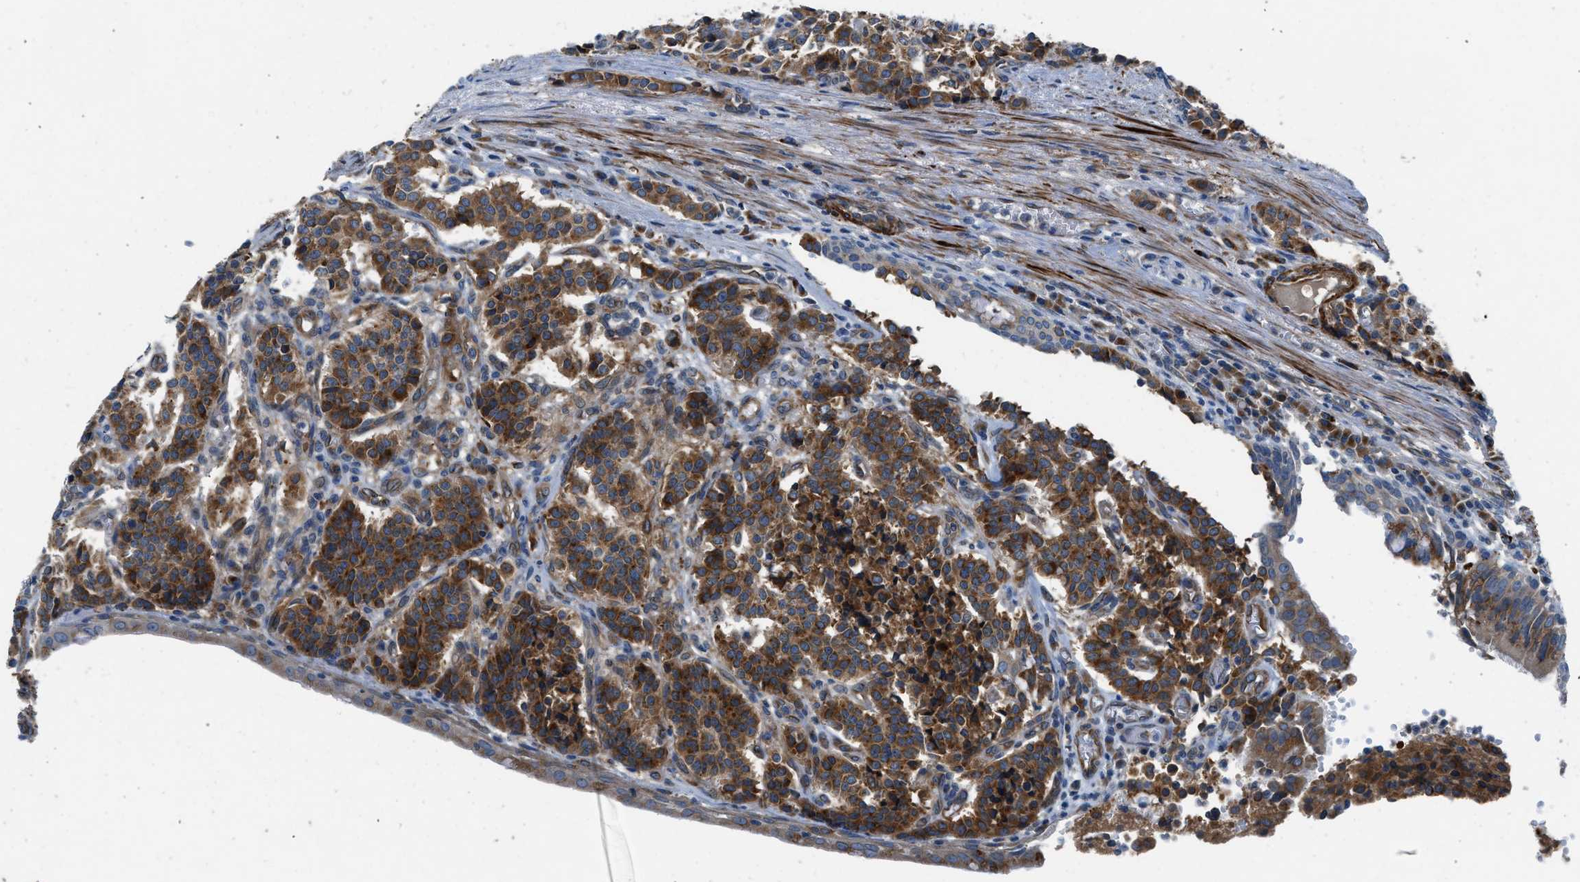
{"staining": {"intensity": "strong", "quantity": ">75%", "location": "cytoplasmic/membranous"}, "tissue": "carcinoid", "cell_type": "Tumor cells", "image_type": "cancer", "snomed": [{"axis": "morphology", "description": "Carcinoid, malignant, NOS"}, {"axis": "topography", "description": "Lung"}], "caption": "Immunohistochemistry micrograph of neoplastic tissue: human carcinoid stained using immunohistochemistry displays high levels of strong protein expression localized specifically in the cytoplasmic/membranous of tumor cells, appearing as a cytoplasmic/membranous brown color.", "gene": "LMBR1", "patient": {"sex": "male", "age": 30}}